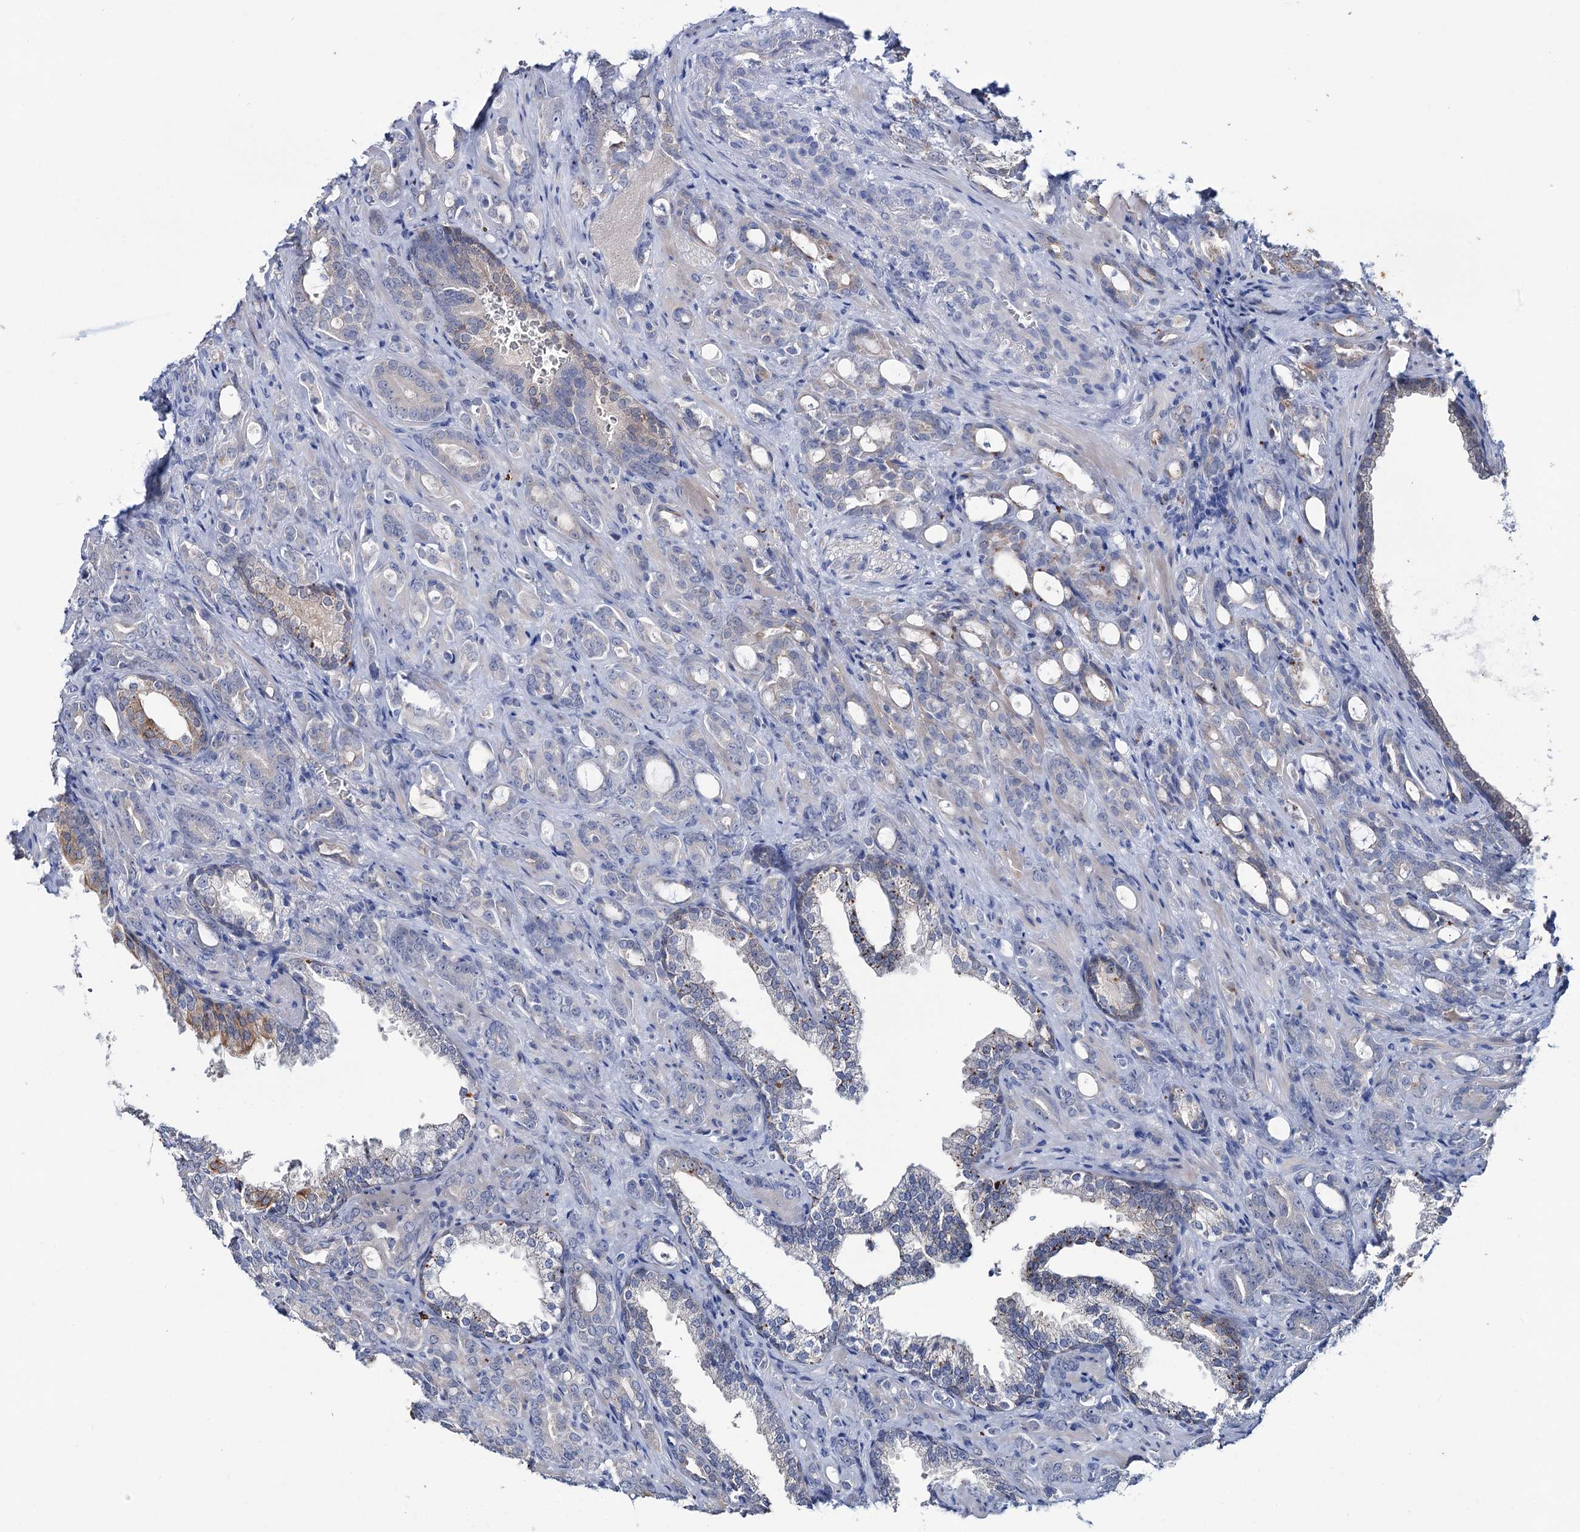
{"staining": {"intensity": "negative", "quantity": "none", "location": "none"}, "tissue": "prostate cancer", "cell_type": "Tumor cells", "image_type": "cancer", "snomed": [{"axis": "morphology", "description": "Adenocarcinoma, High grade"}, {"axis": "topography", "description": "Prostate"}], "caption": "IHC micrograph of human prostate high-grade adenocarcinoma stained for a protein (brown), which displays no expression in tumor cells.", "gene": "LYZL4", "patient": {"sex": "male", "age": 72}}